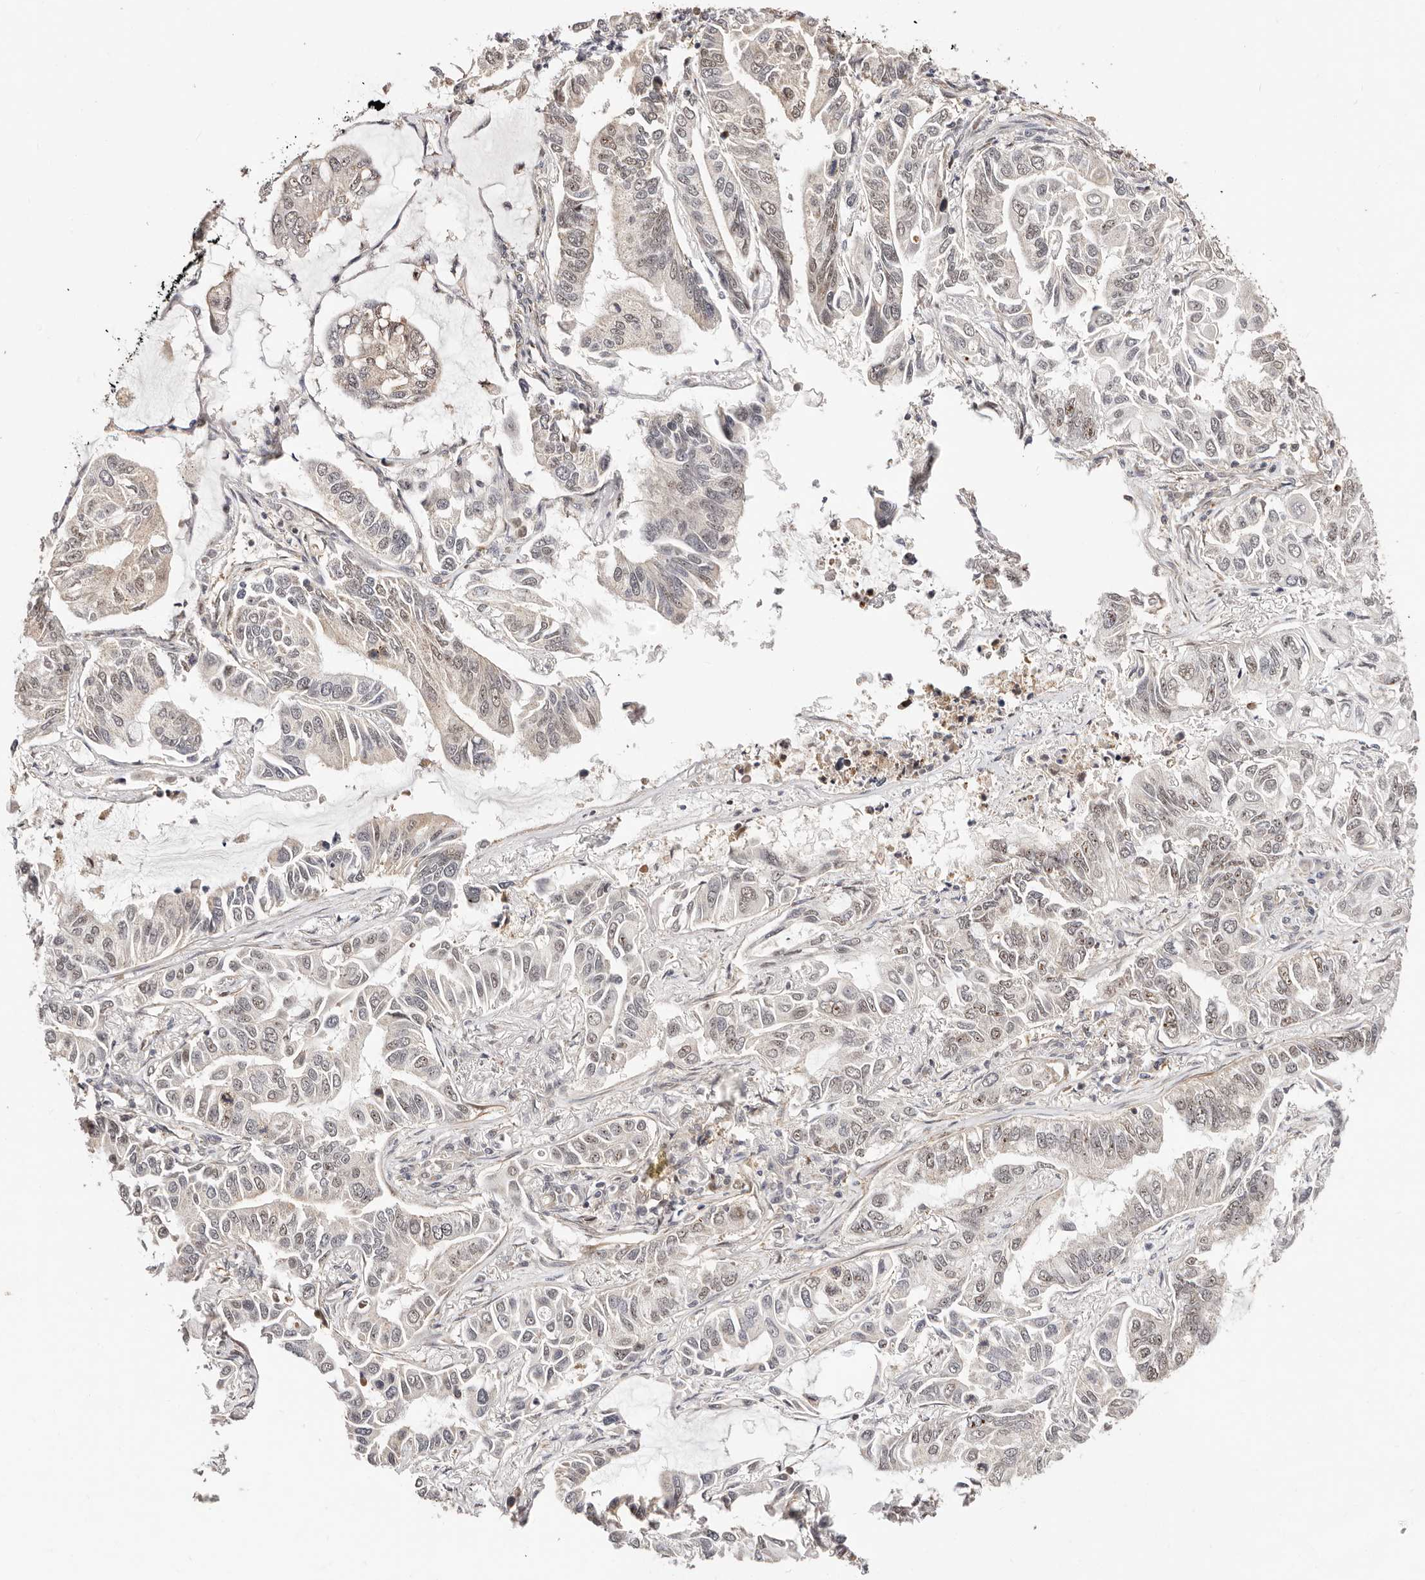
{"staining": {"intensity": "weak", "quantity": "<25%", "location": "nuclear"}, "tissue": "lung cancer", "cell_type": "Tumor cells", "image_type": "cancer", "snomed": [{"axis": "morphology", "description": "Adenocarcinoma, NOS"}, {"axis": "topography", "description": "Lung"}], "caption": "Protein analysis of lung cancer (adenocarcinoma) reveals no significant staining in tumor cells. The staining was performed using DAB (3,3'-diaminobenzidine) to visualize the protein expression in brown, while the nuclei were stained in blue with hematoxylin (Magnification: 20x).", "gene": "CTNNBL1", "patient": {"sex": "male", "age": 64}}